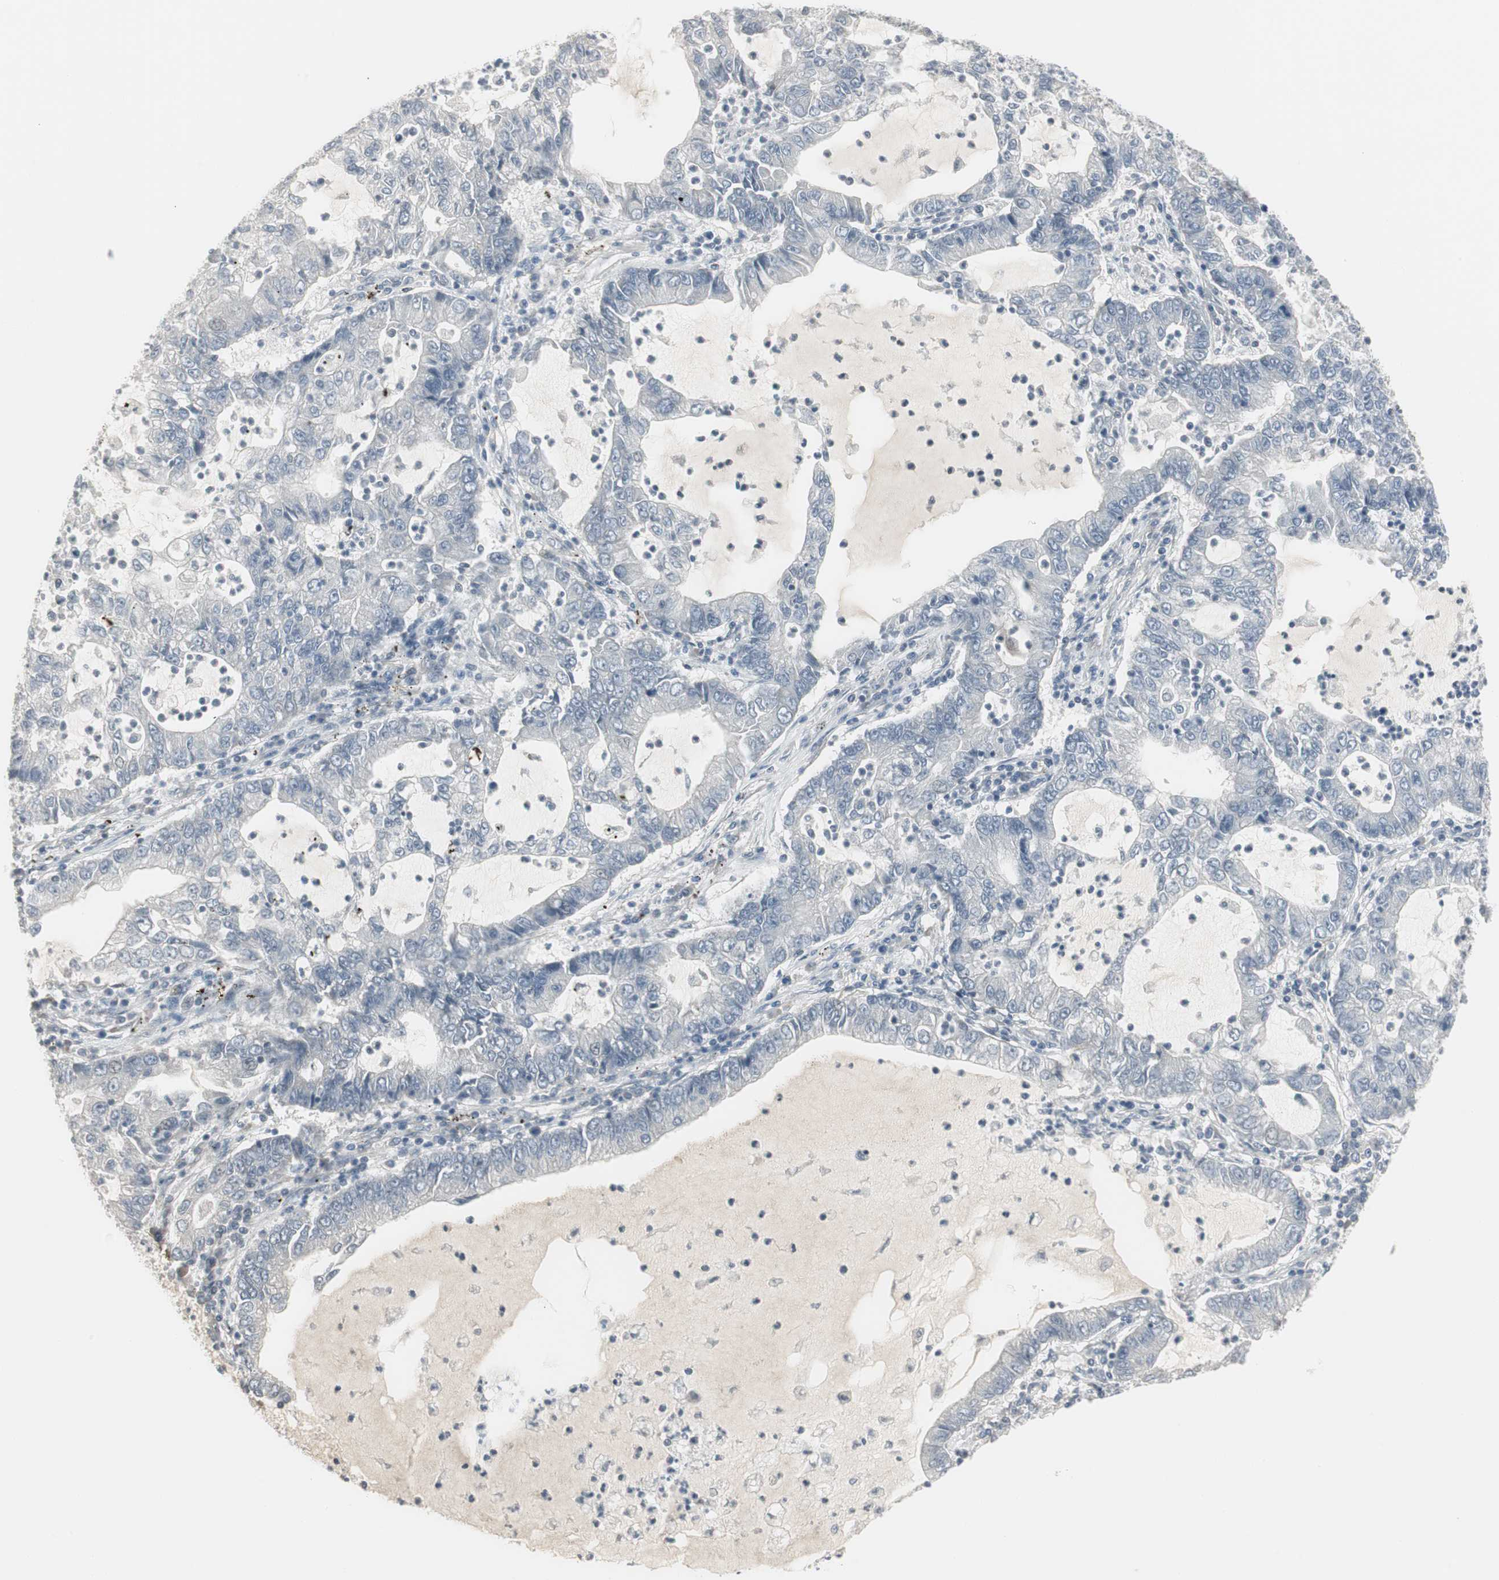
{"staining": {"intensity": "negative", "quantity": "none", "location": "none"}, "tissue": "lung cancer", "cell_type": "Tumor cells", "image_type": "cancer", "snomed": [{"axis": "morphology", "description": "Adenocarcinoma, NOS"}, {"axis": "topography", "description": "Lung"}], "caption": "IHC of adenocarcinoma (lung) demonstrates no expression in tumor cells. Nuclei are stained in blue.", "gene": "DMPK", "patient": {"sex": "female", "age": 51}}